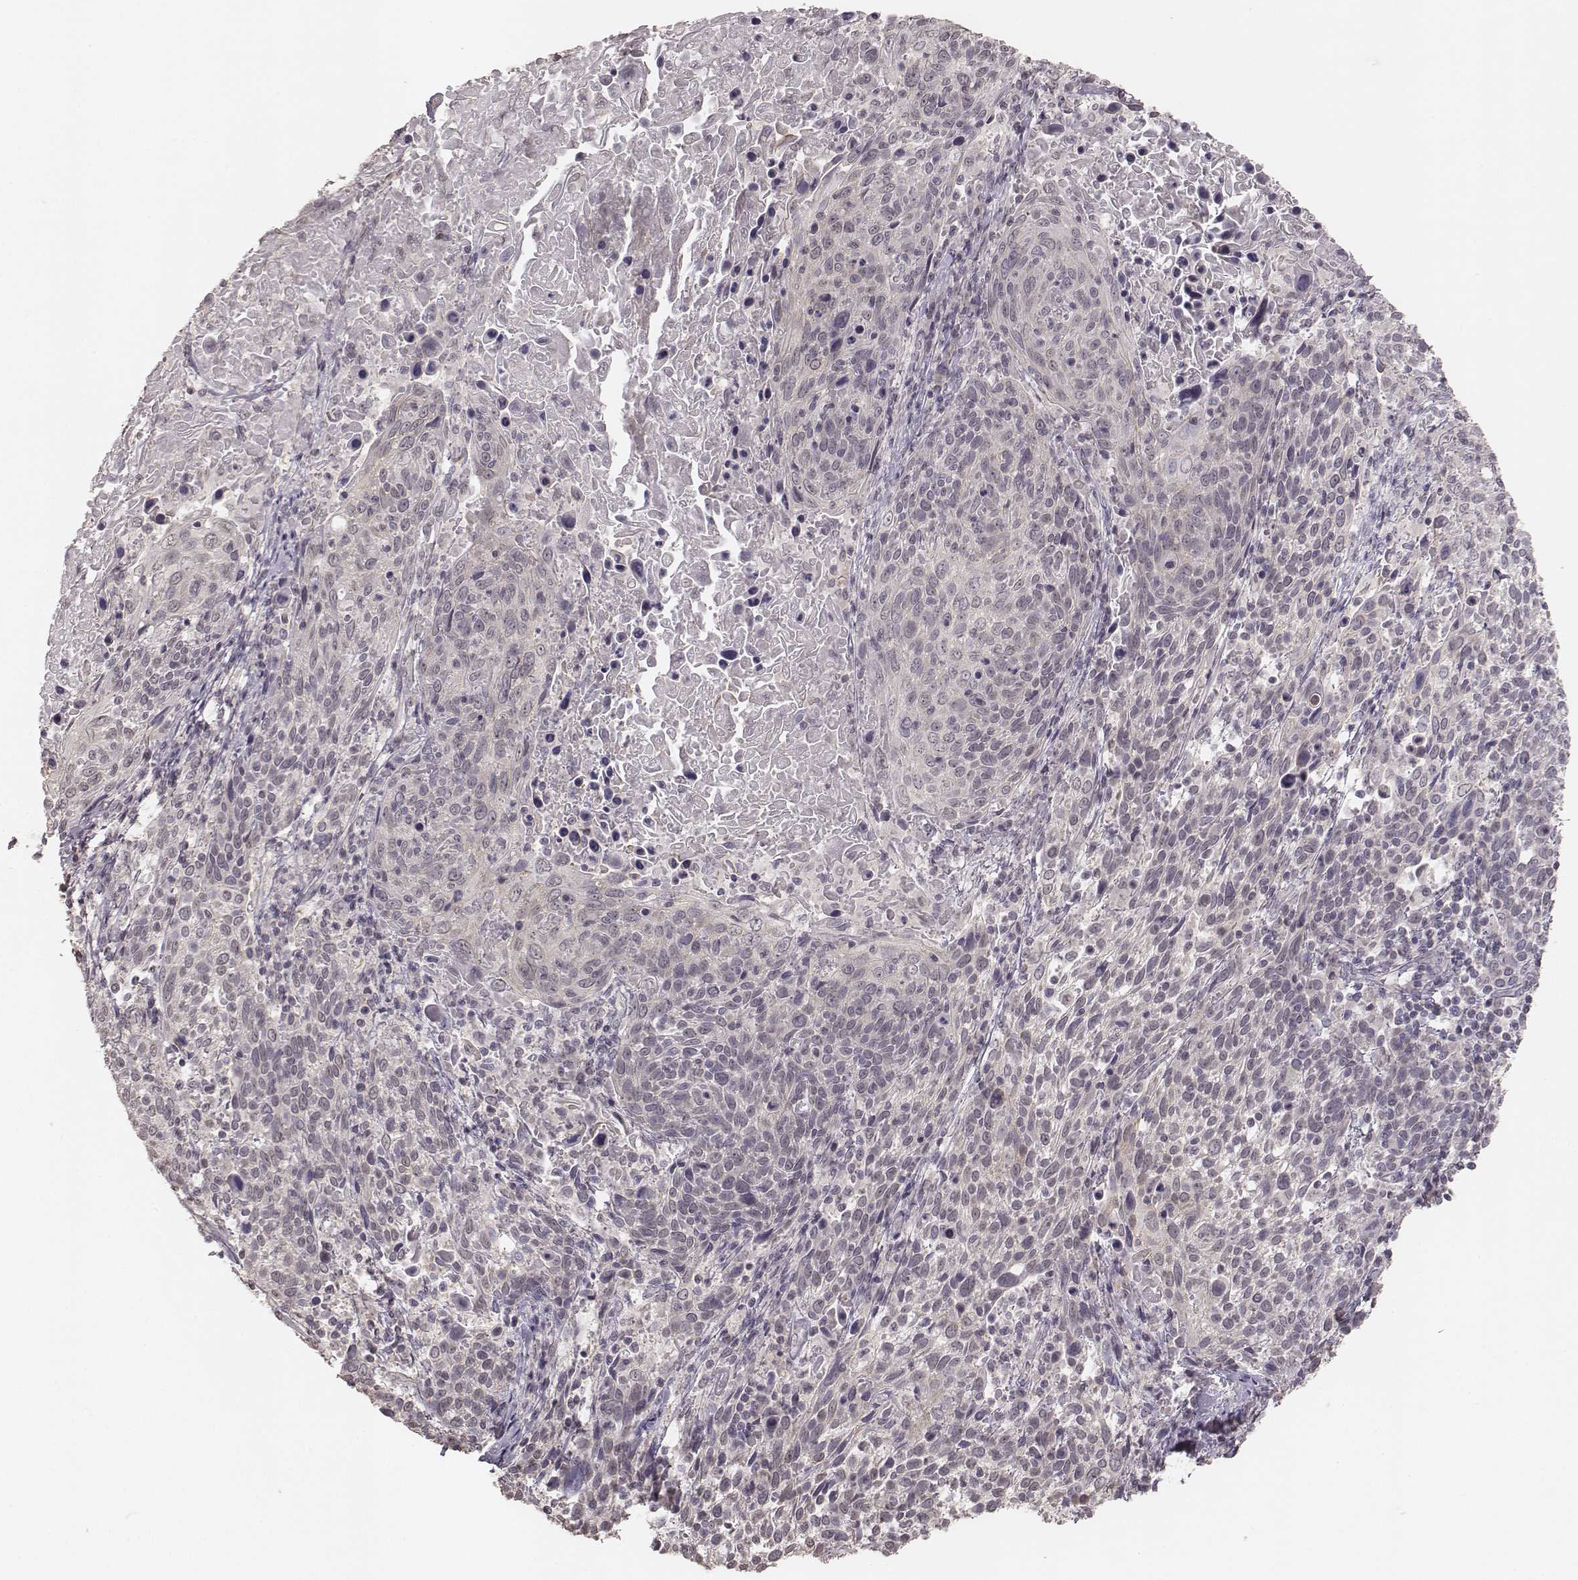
{"staining": {"intensity": "negative", "quantity": "none", "location": "none"}, "tissue": "cervical cancer", "cell_type": "Tumor cells", "image_type": "cancer", "snomed": [{"axis": "morphology", "description": "Squamous cell carcinoma, NOS"}, {"axis": "topography", "description": "Cervix"}], "caption": "Cervical cancer (squamous cell carcinoma) was stained to show a protein in brown. There is no significant expression in tumor cells.", "gene": "LY6K", "patient": {"sex": "female", "age": 61}}